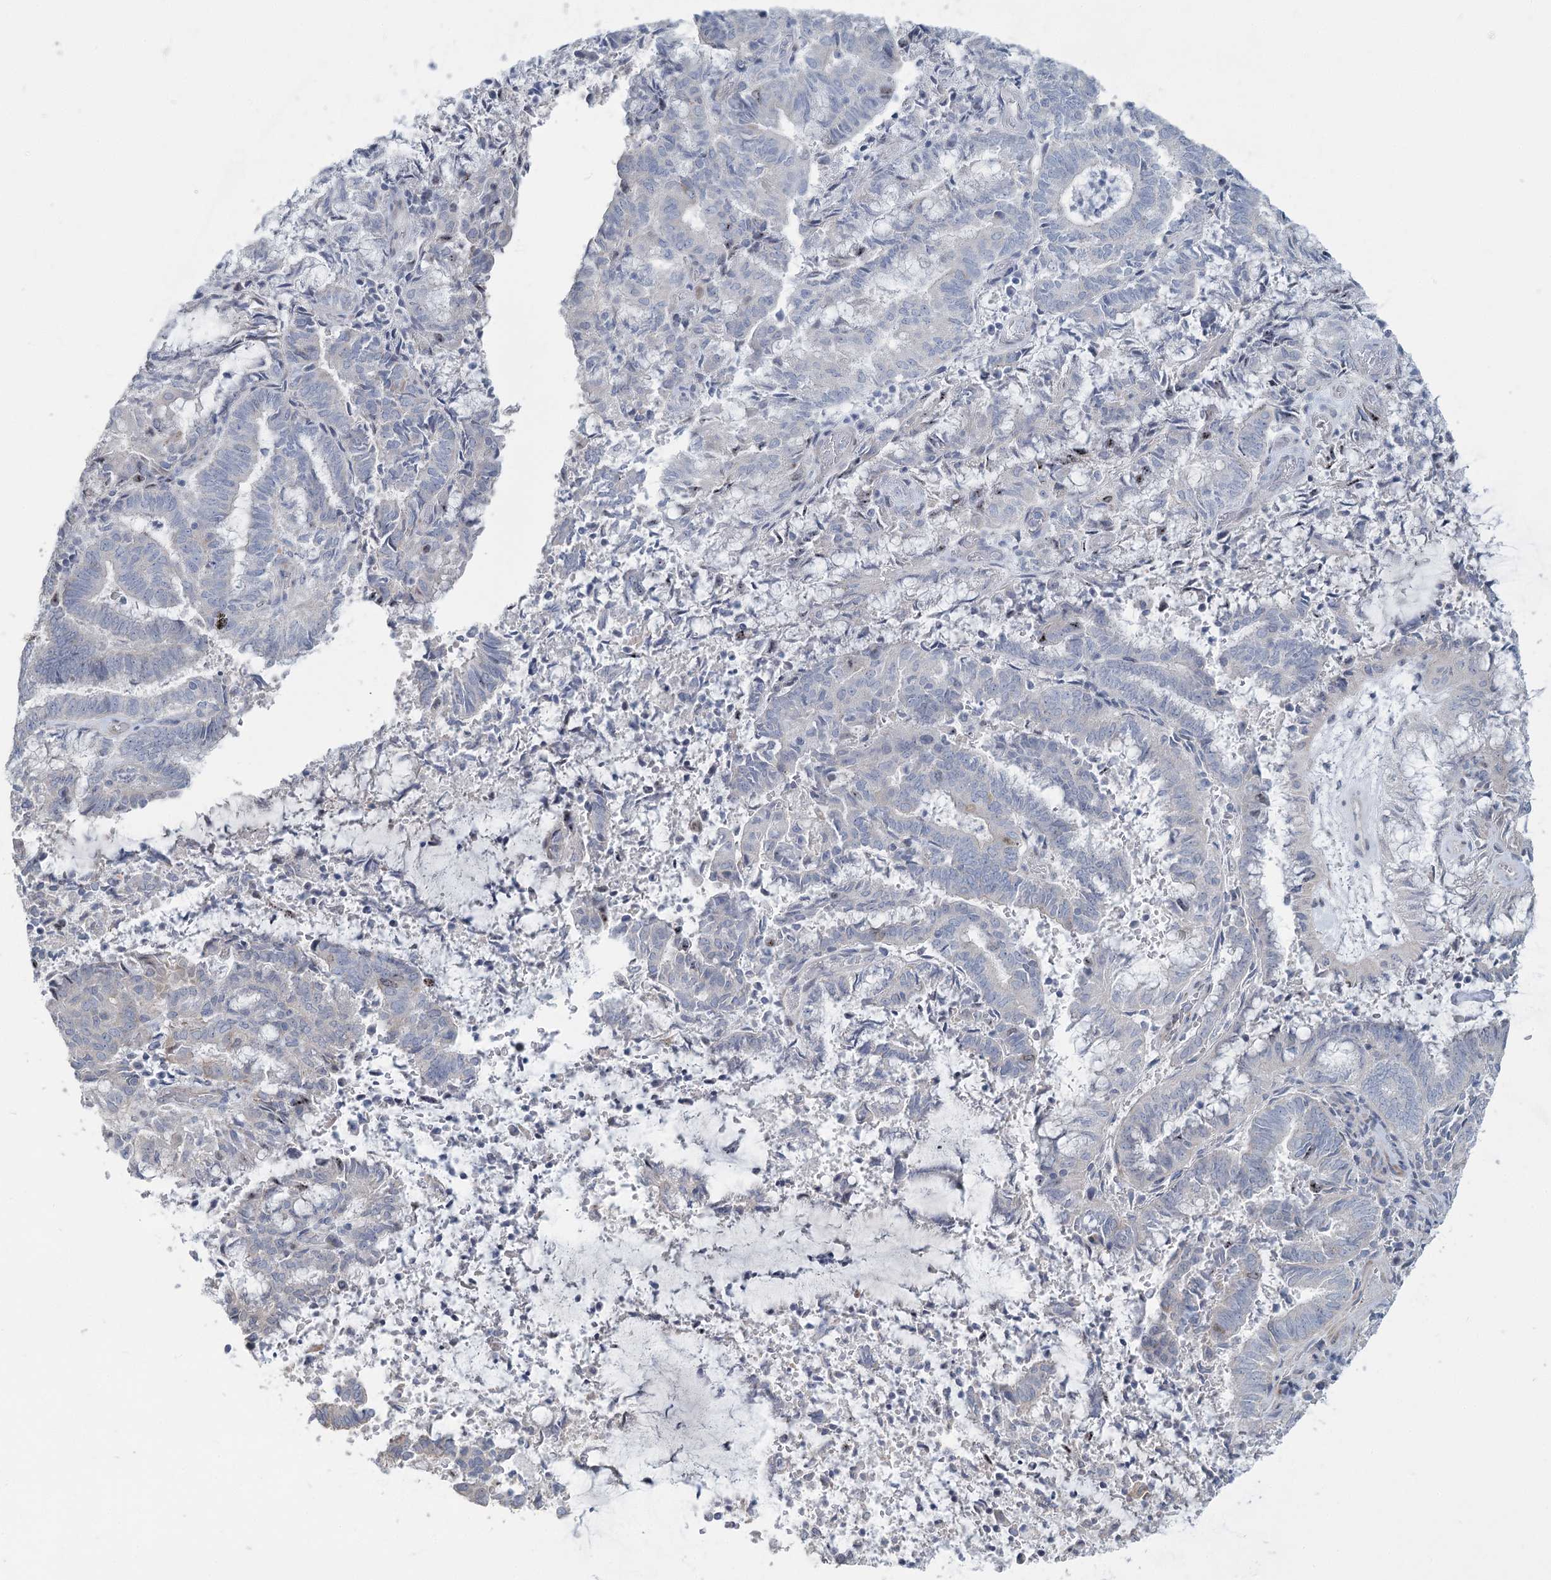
{"staining": {"intensity": "negative", "quantity": "none", "location": "none"}, "tissue": "endometrial cancer", "cell_type": "Tumor cells", "image_type": "cancer", "snomed": [{"axis": "morphology", "description": "Adenocarcinoma, NOS"}, {"axis": "topography", "description": "Endometrium"}], "caption": "High power microscopy histopathology image of an IHC histopathology image of endometrial adenocarcinoma, revealing no significant staining in tumor cells.", "gene": "ABITRAM", "patient": {"sex": "female", "age": 80}}